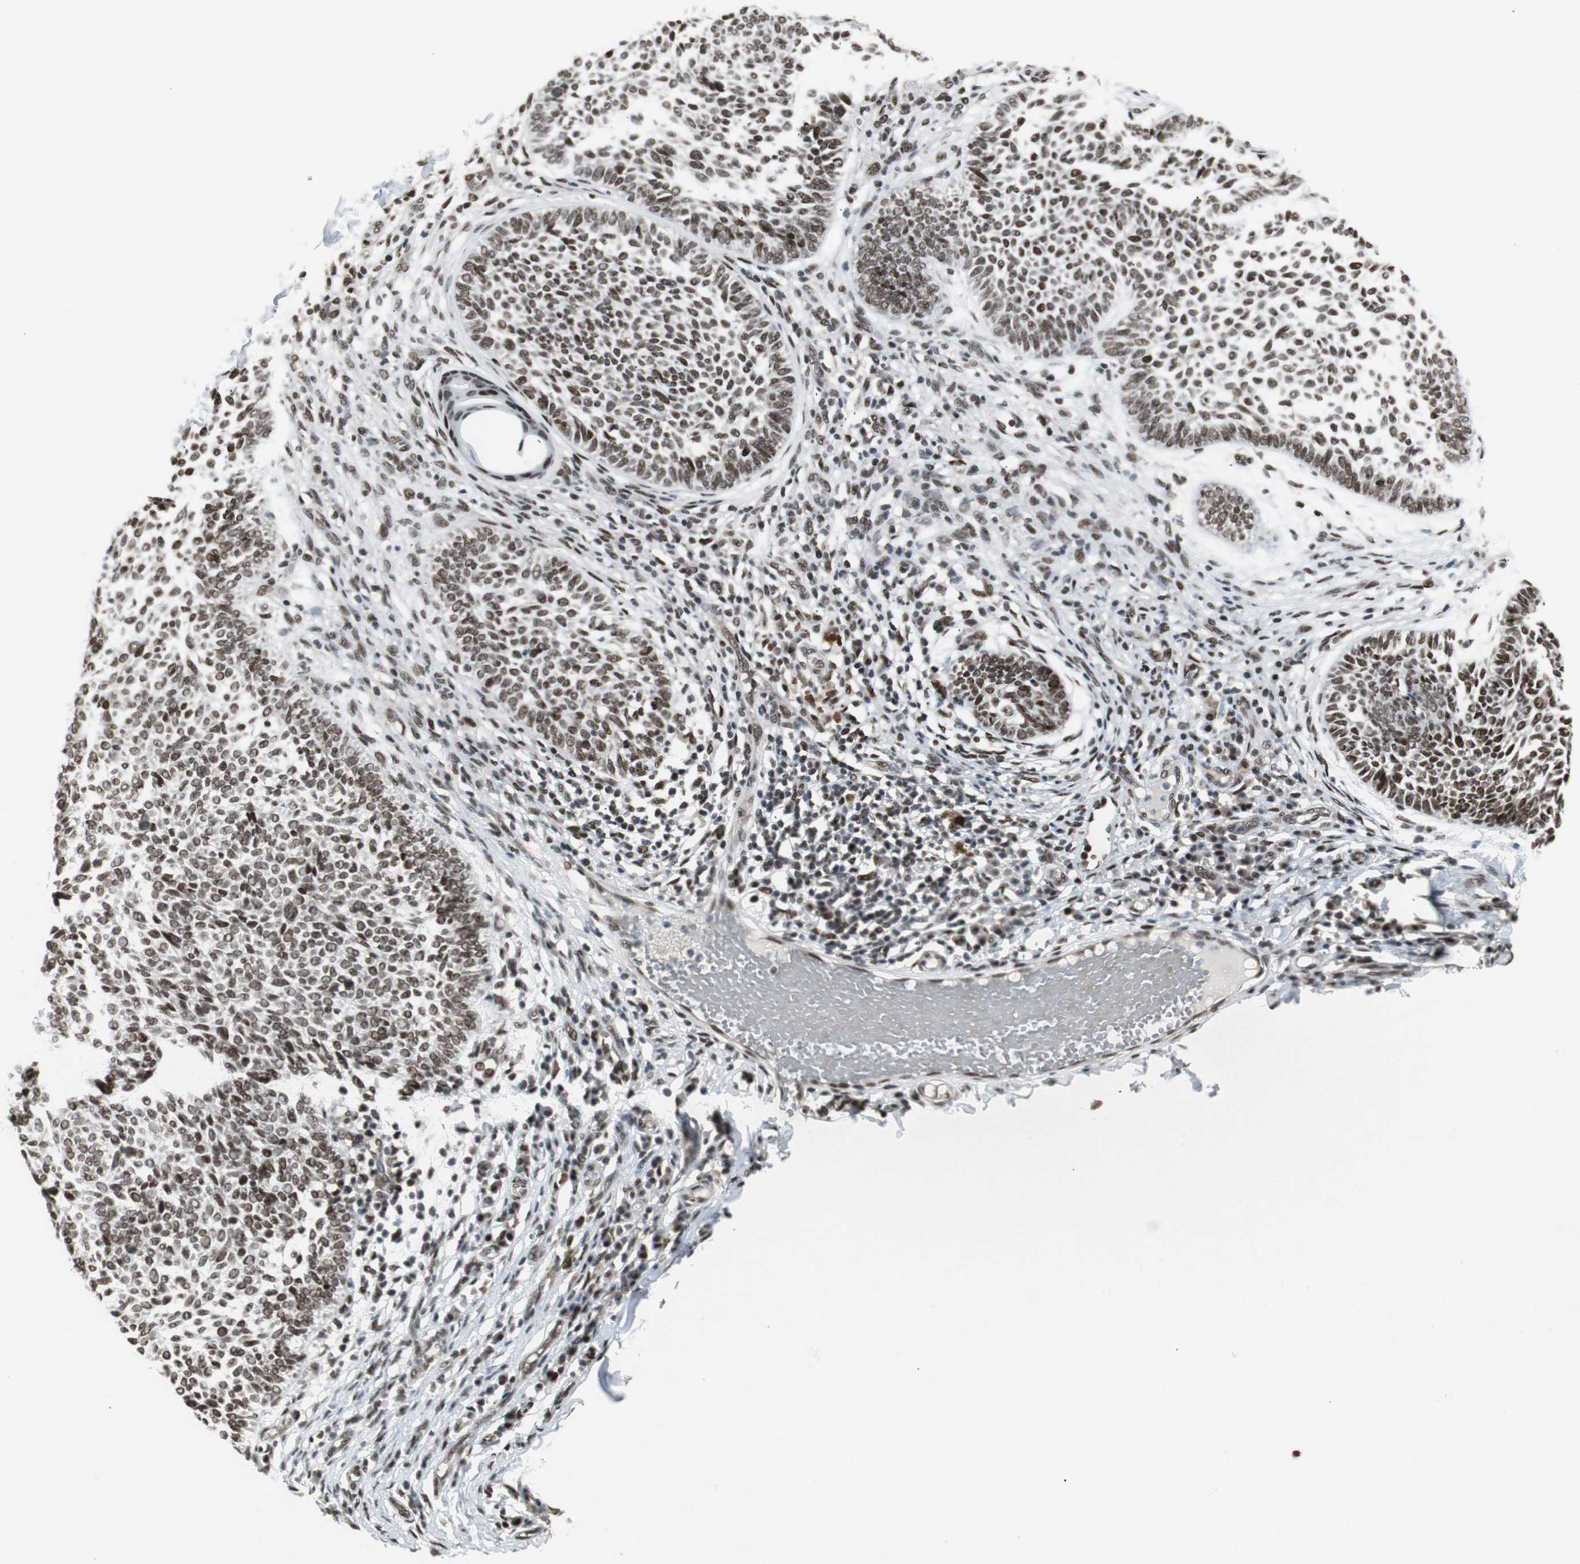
{"staining": {"intensity": "moderate", "quantity": ">75%", "location": "nuclear"}, "tissue": "skin cancer", "cell_type": "Tumor cells", "image_type": "cancer", "snomed": [{"axis": "morphology", "description": "Normal tissue, NOS"}, {"axis": "morphology", "description": "Basal cell carcinoma"}, {"axis": "topography", "description": "Skin"}], "caption": "Skin cancer stained with a protein marker shows moderate staining in tumor cells.", "gene": "TAF5", "patient": {"sex": "male", "age": 87}}